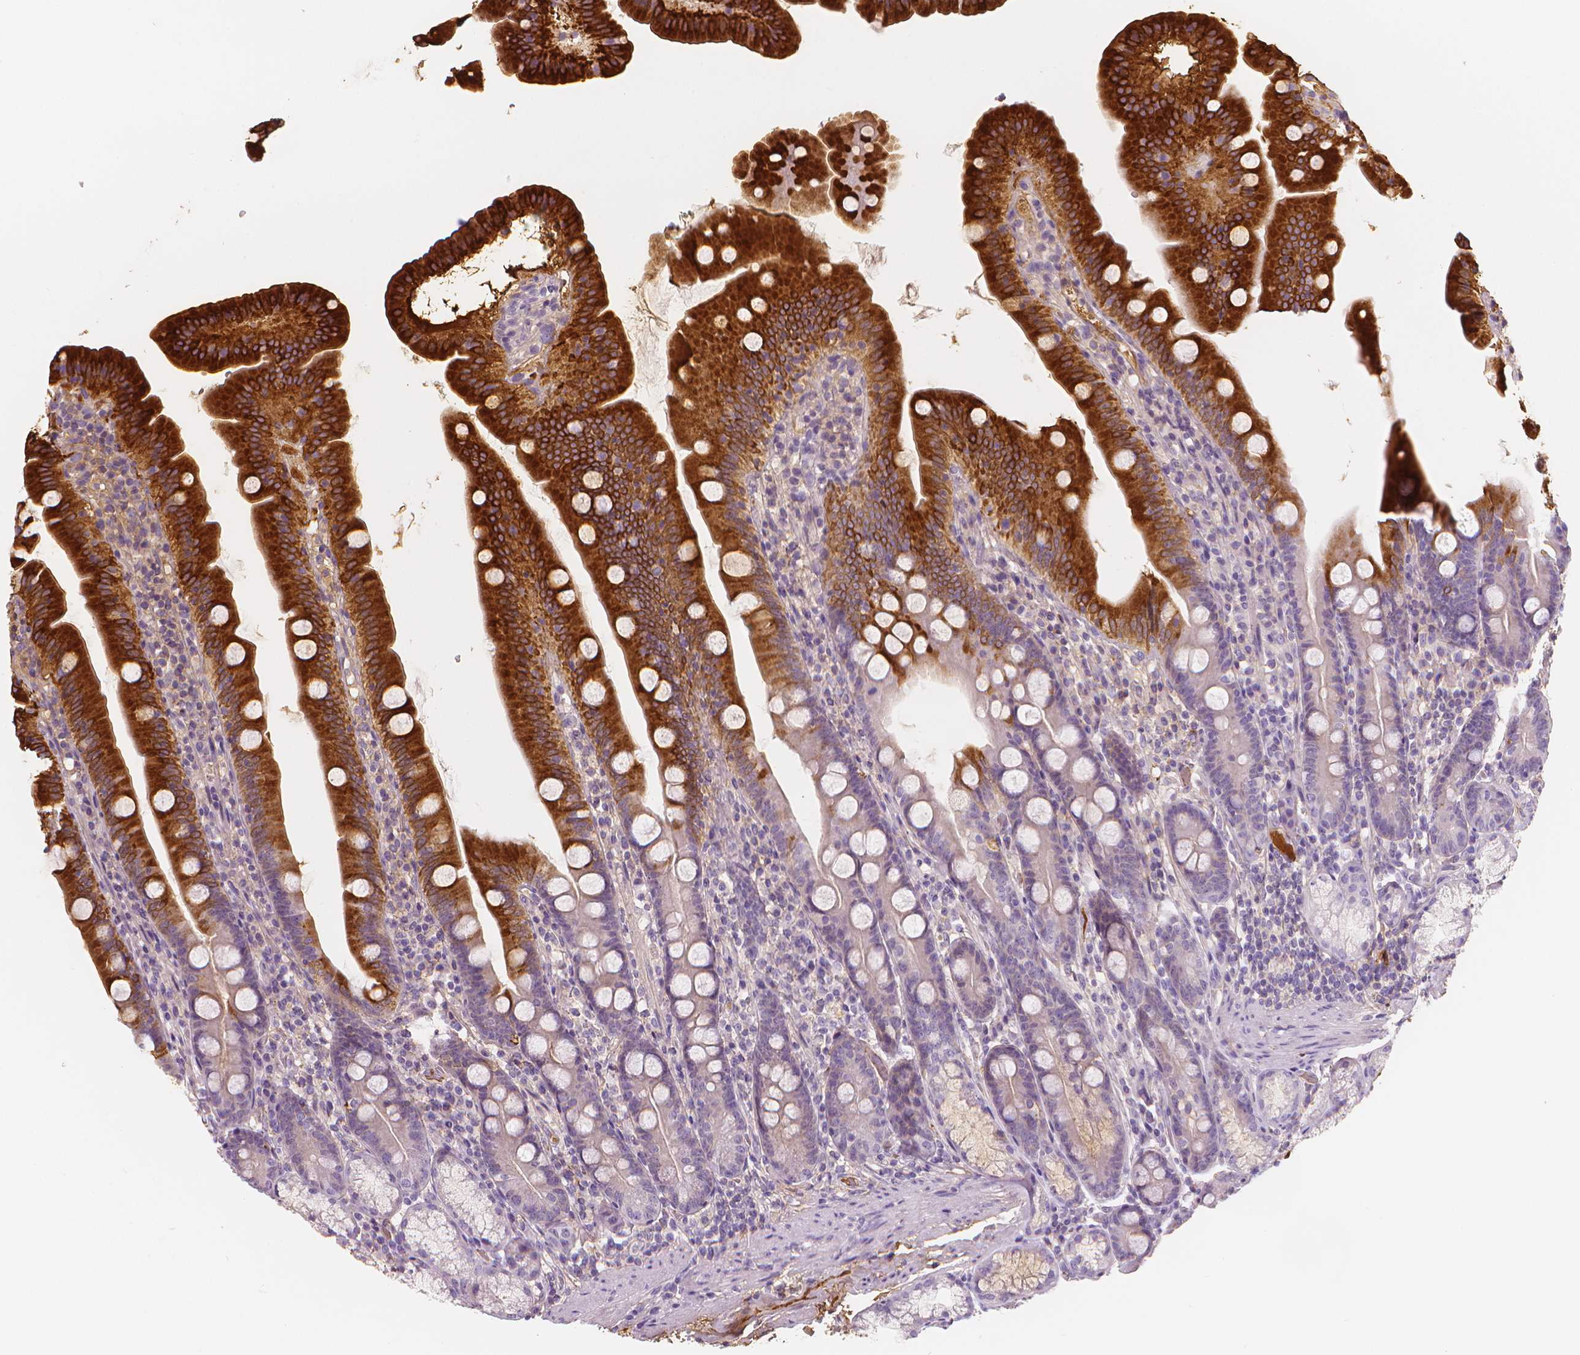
{"staining": {"intensity": "strong", "quantity": "25%-75%", "location": "cytoplasmic/membranous"}, "tissue": "duodenum", "cell_type": "Glandular cells", "image_type": "normal", "snomed": [{"axis": "morphology", "description": "Normal tissue, NOS"}, {"axis": "topography", "description": "Duodenum"}], "caption": "DAB (3,3'-diaminobenzidine) immunohistochemical staining of normal duodenum shows strong cytoplasmic/membranous protein staining in about 25%-75% of glandular cells.", "gene": "APOA4", "patient": {"sex": "female", "age": 67}}